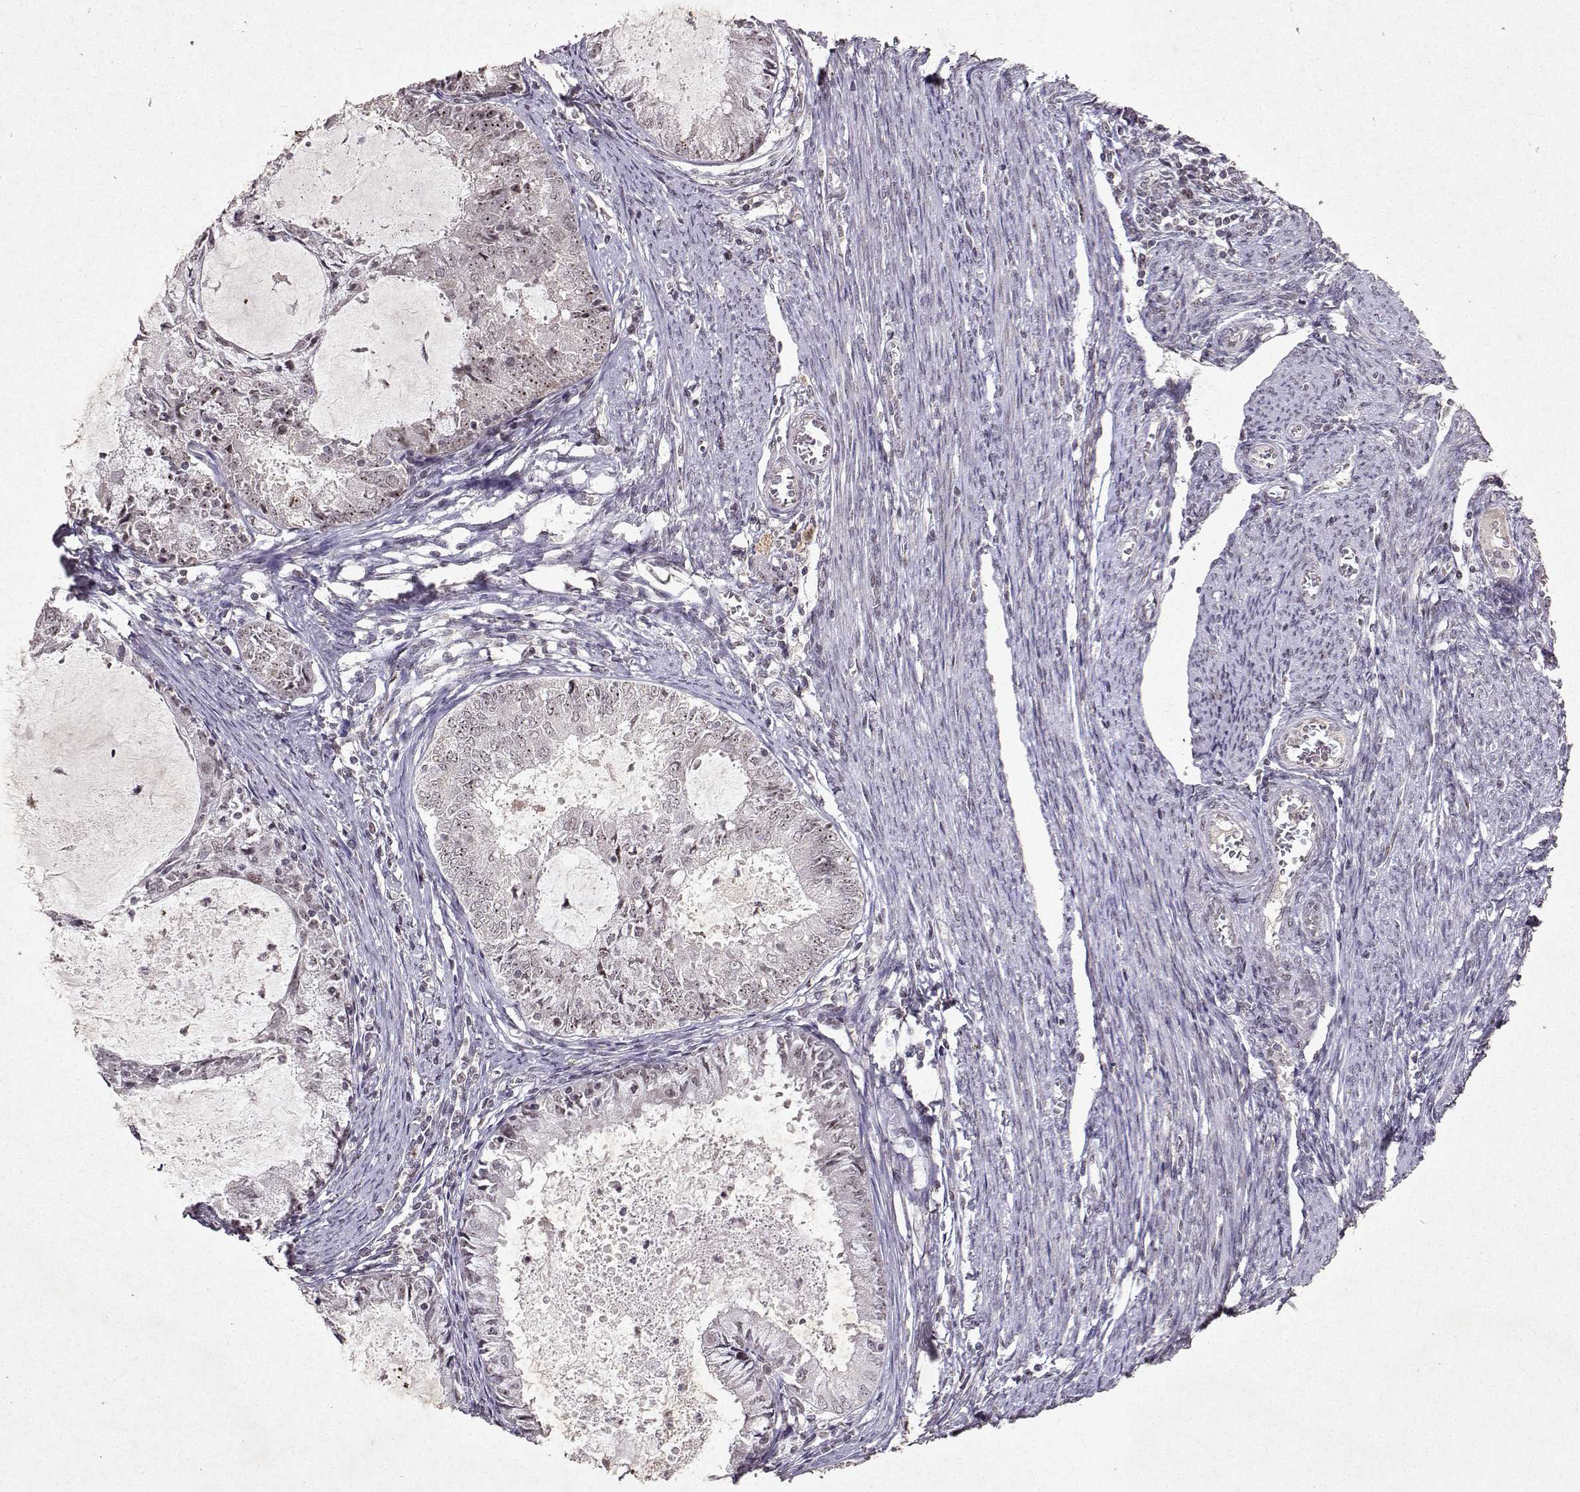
{"staining": {"intensity": "weak", "quantity": "<25%", "location": "nuclear"}, "tissue": "endometrial cancer", "cell_type": "Tumor cells", "image_type": "cancer", "snomed": [{"axis": "morphology", "description": "Adenocarcinoma, NOS"}, {"axis": "topography", "description": "Endometrium"}], "caption": "Immunohistochemical staining of human endometrial adenocarcinoma demonstrates no significant staining in tumor cells. Nuclei are stained in blue.", "gene": "DDX56", "patient": {"sex": "female", "age": 57}}